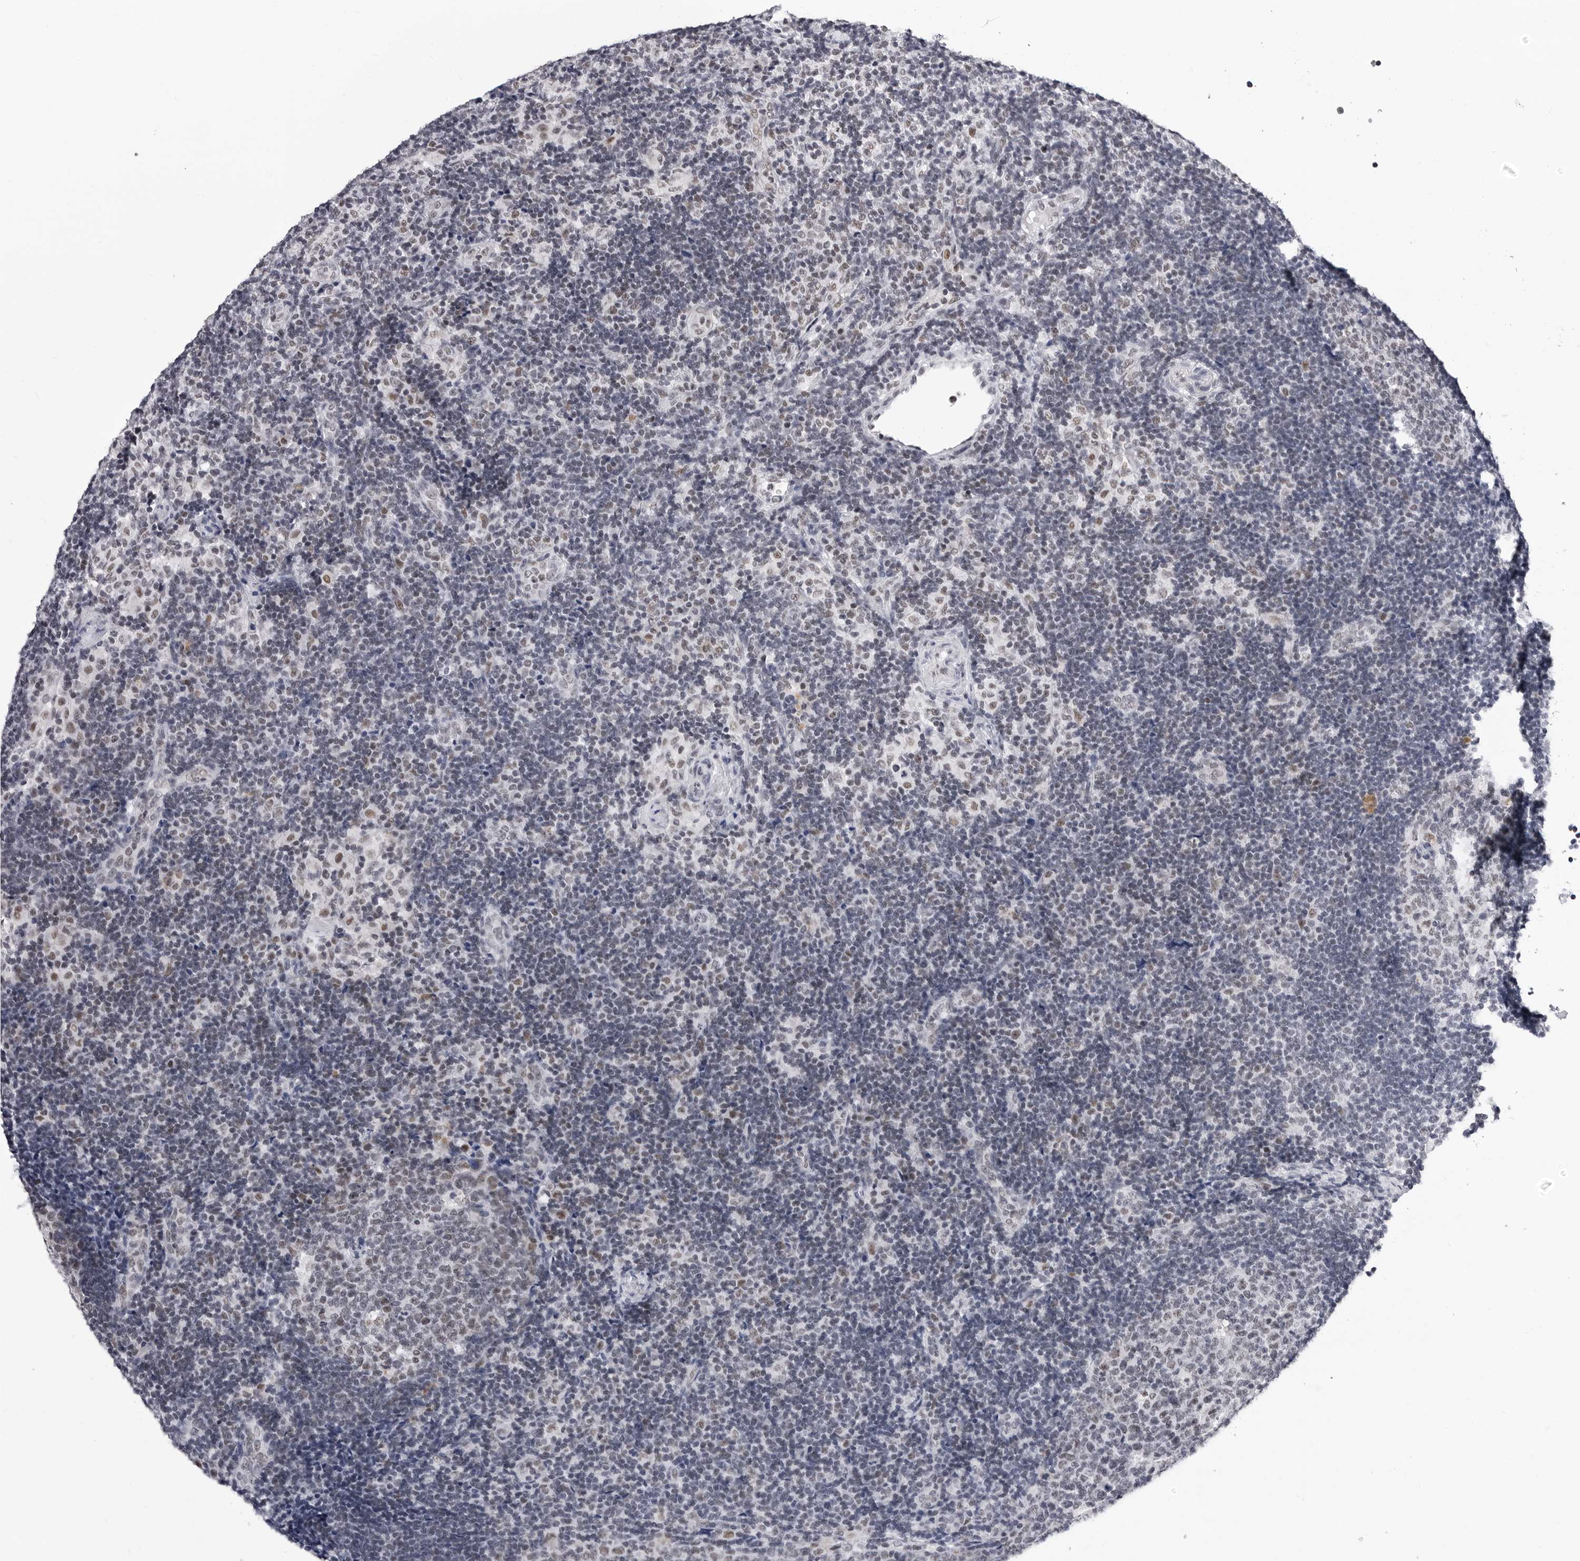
{"staining": {"intensity": "weak", "quantity": "<25%", "location": "nuclear"}, "tissue": "lymph node", "cell_type": "Germinal center cells", "image_type": "normal", "snomed": [{"axis": "morphology", "description": "Normal tissue, NOS"}, {"axis": "topography", "description": "Lymph node"}], "caption": "Lymph node stained for a protein using immunohistochemistry (IHC) exhibits no positivity germinal center cells.", "gene": "SF3B4", "patient": {"sex": "female", "age": 22}}